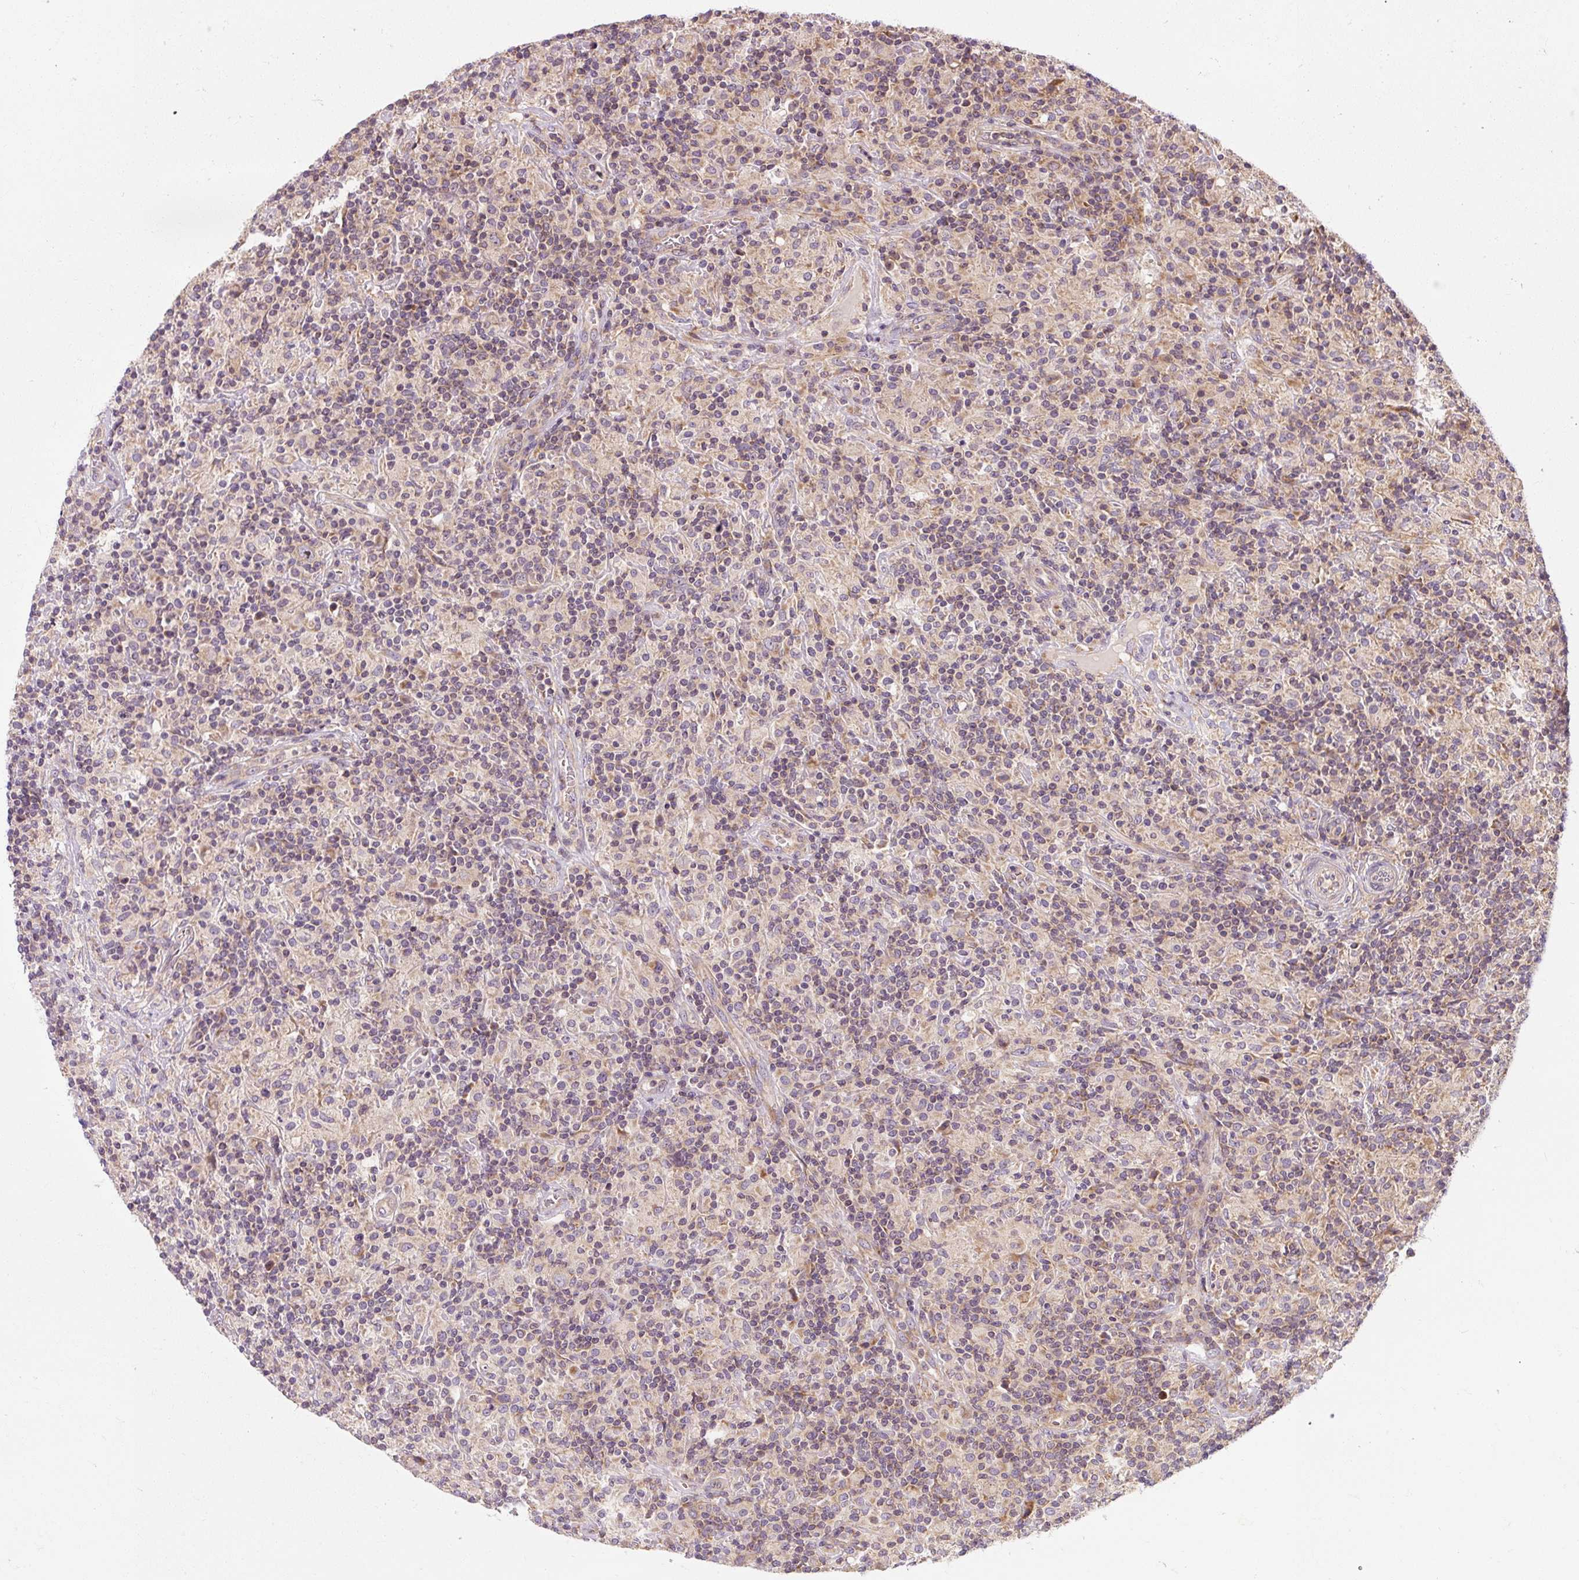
{"staining": {"intensity": "weak", "quantity": "<25%", "location": "cytoplasmic/membranous"}, "tissue": "lymphoma", "cell_type": "Tumor cells", "image_type": "cancer", "snomed": [{"axis": "morphology", "description": "Hodgkin's disease, NOS"}, {"axis": "topography", "description": "Lymph node"}], "caption": "A high-resolution photomicrograph shows IHC staining of lymphoma, which exhibits no significant positivity in tumor cells. (DAB (3,3'-diaminobenzidine) immunohistochemistry (IHC) visualized using brightfield microscopy, high magnification).", "gene": "PRSS48", "patient": {"sex": "male", "age": 70}}